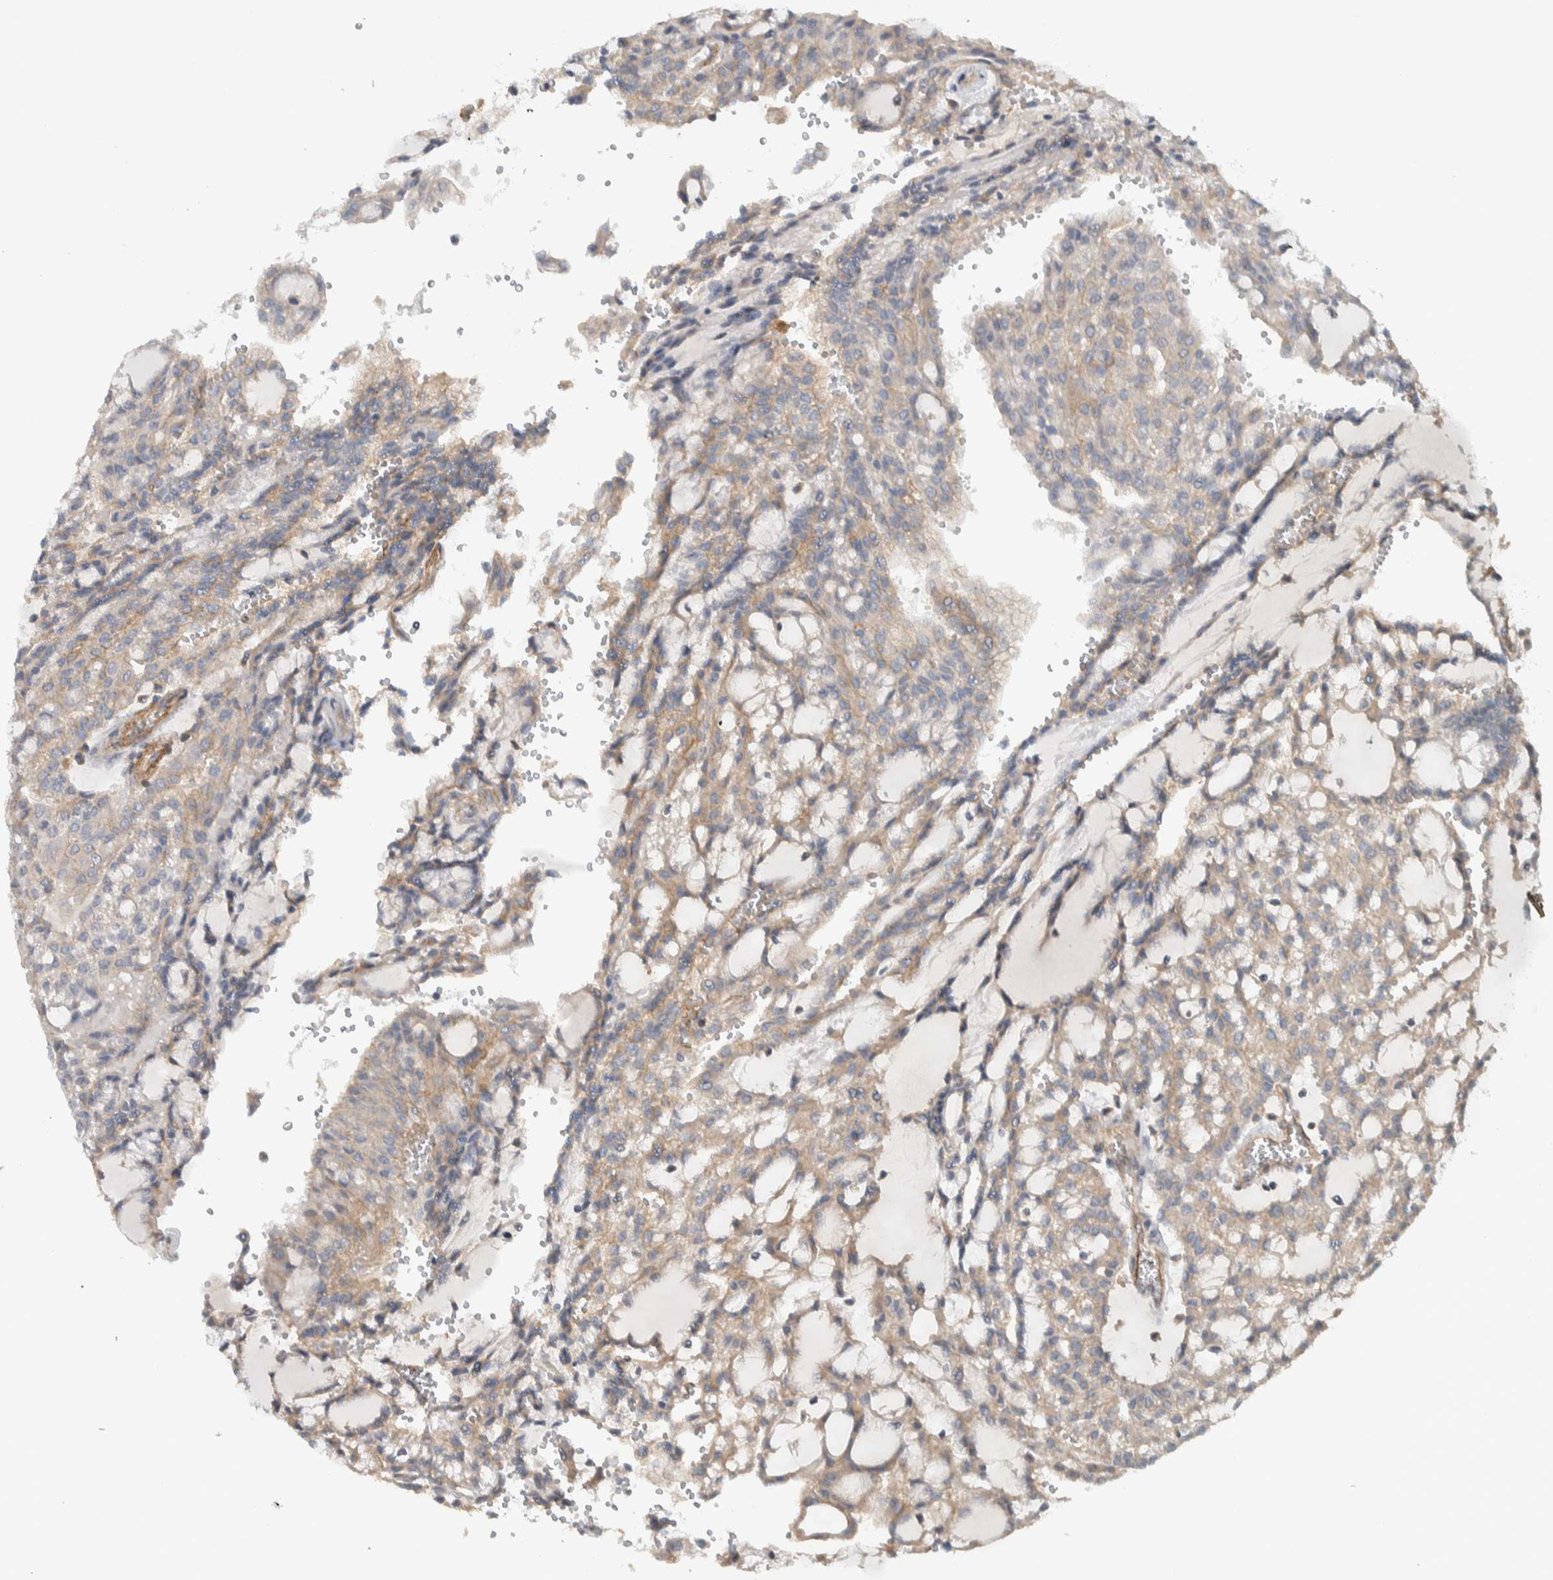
{"staining": {"intensity": "weak", "quantity": "25%-75%", "location": "cytoplasmic/membranous"}, "tissue": "renal cancer", "cell_type": "Tumor cells", "image_type": "cancer", "snomed": [{"axis": "morphology", "description": "Adenocarcinoma, NOS"}, {"axis": "topography", "description": "Kidney"}], "caption": "DAB (3,3'-diaminobenzidine) immunohistochemical staining of adenocarcinoma (renal) demonstrates weak cytoplasmic/membranous protein positivity in approximately 25%-75% of tumor cells.", "gene": "MPRIP", "patient": {"sex": "male", "age": 63}}